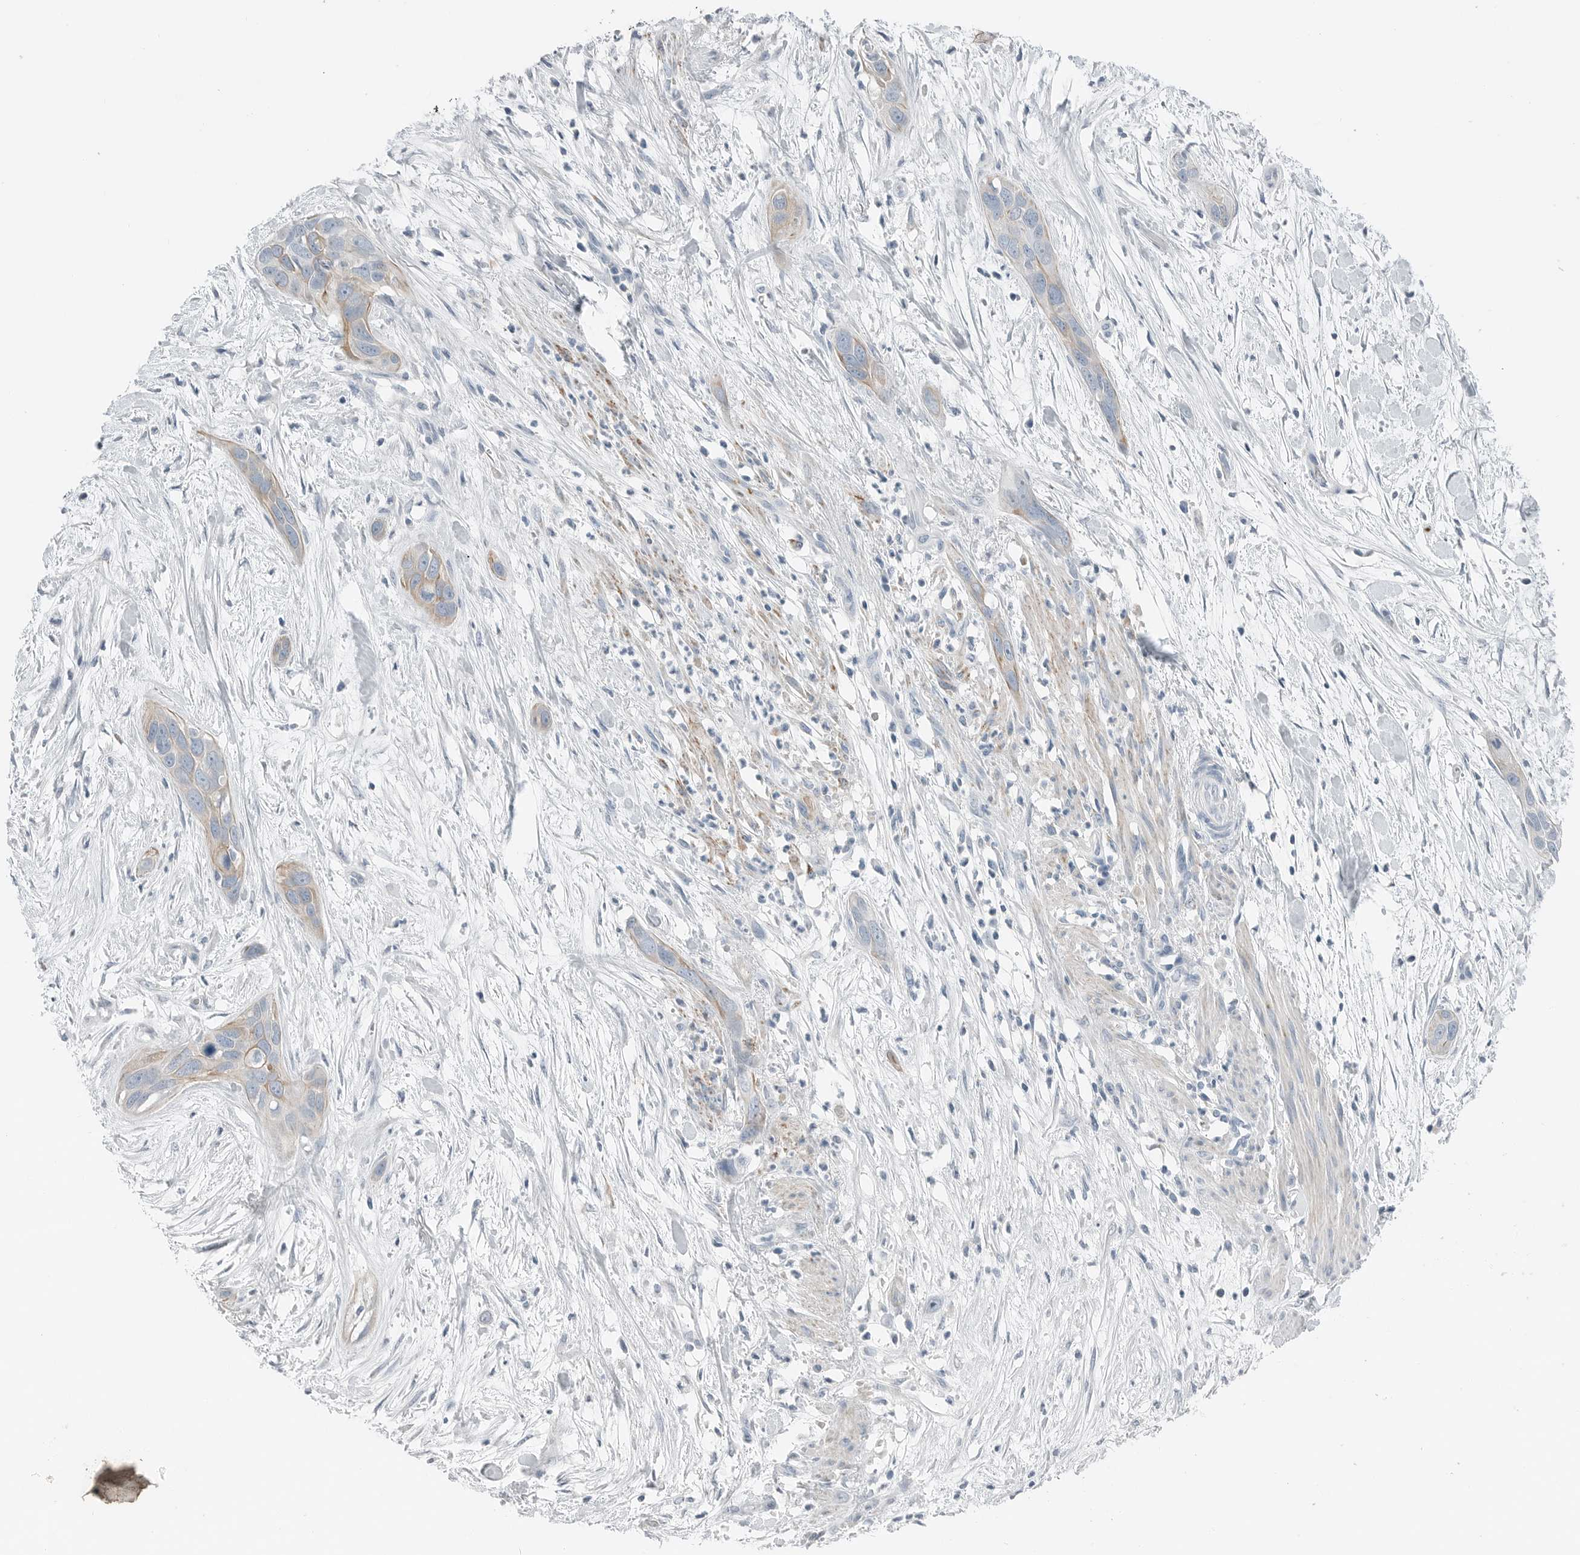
{"staining": {"intensity": "moderate", "quantity": "25%-75%", "location": "cytoplasmic/membranous"}, "tissue": "pancreatic cancer", "cell_type": "Tumor cells", "image_type": "cancer", "snomed": [{"axis": "morphology", "description": "Adenocarcinoma, NOS"}, {"axis": "topography", "description": "Pancreas"}], "caption": "Immunohistochemistry (IHC) photomicrograph of human pancreatic cancer (adenocarcinoma) stained for a protein (brown), which demonstrates medium levels of moderate cytoplasmic/membranous staining in about 25%-75% of tumor cells.", "gene": "SERPINB7", "patient": {"sex": "female", "age": 60}}